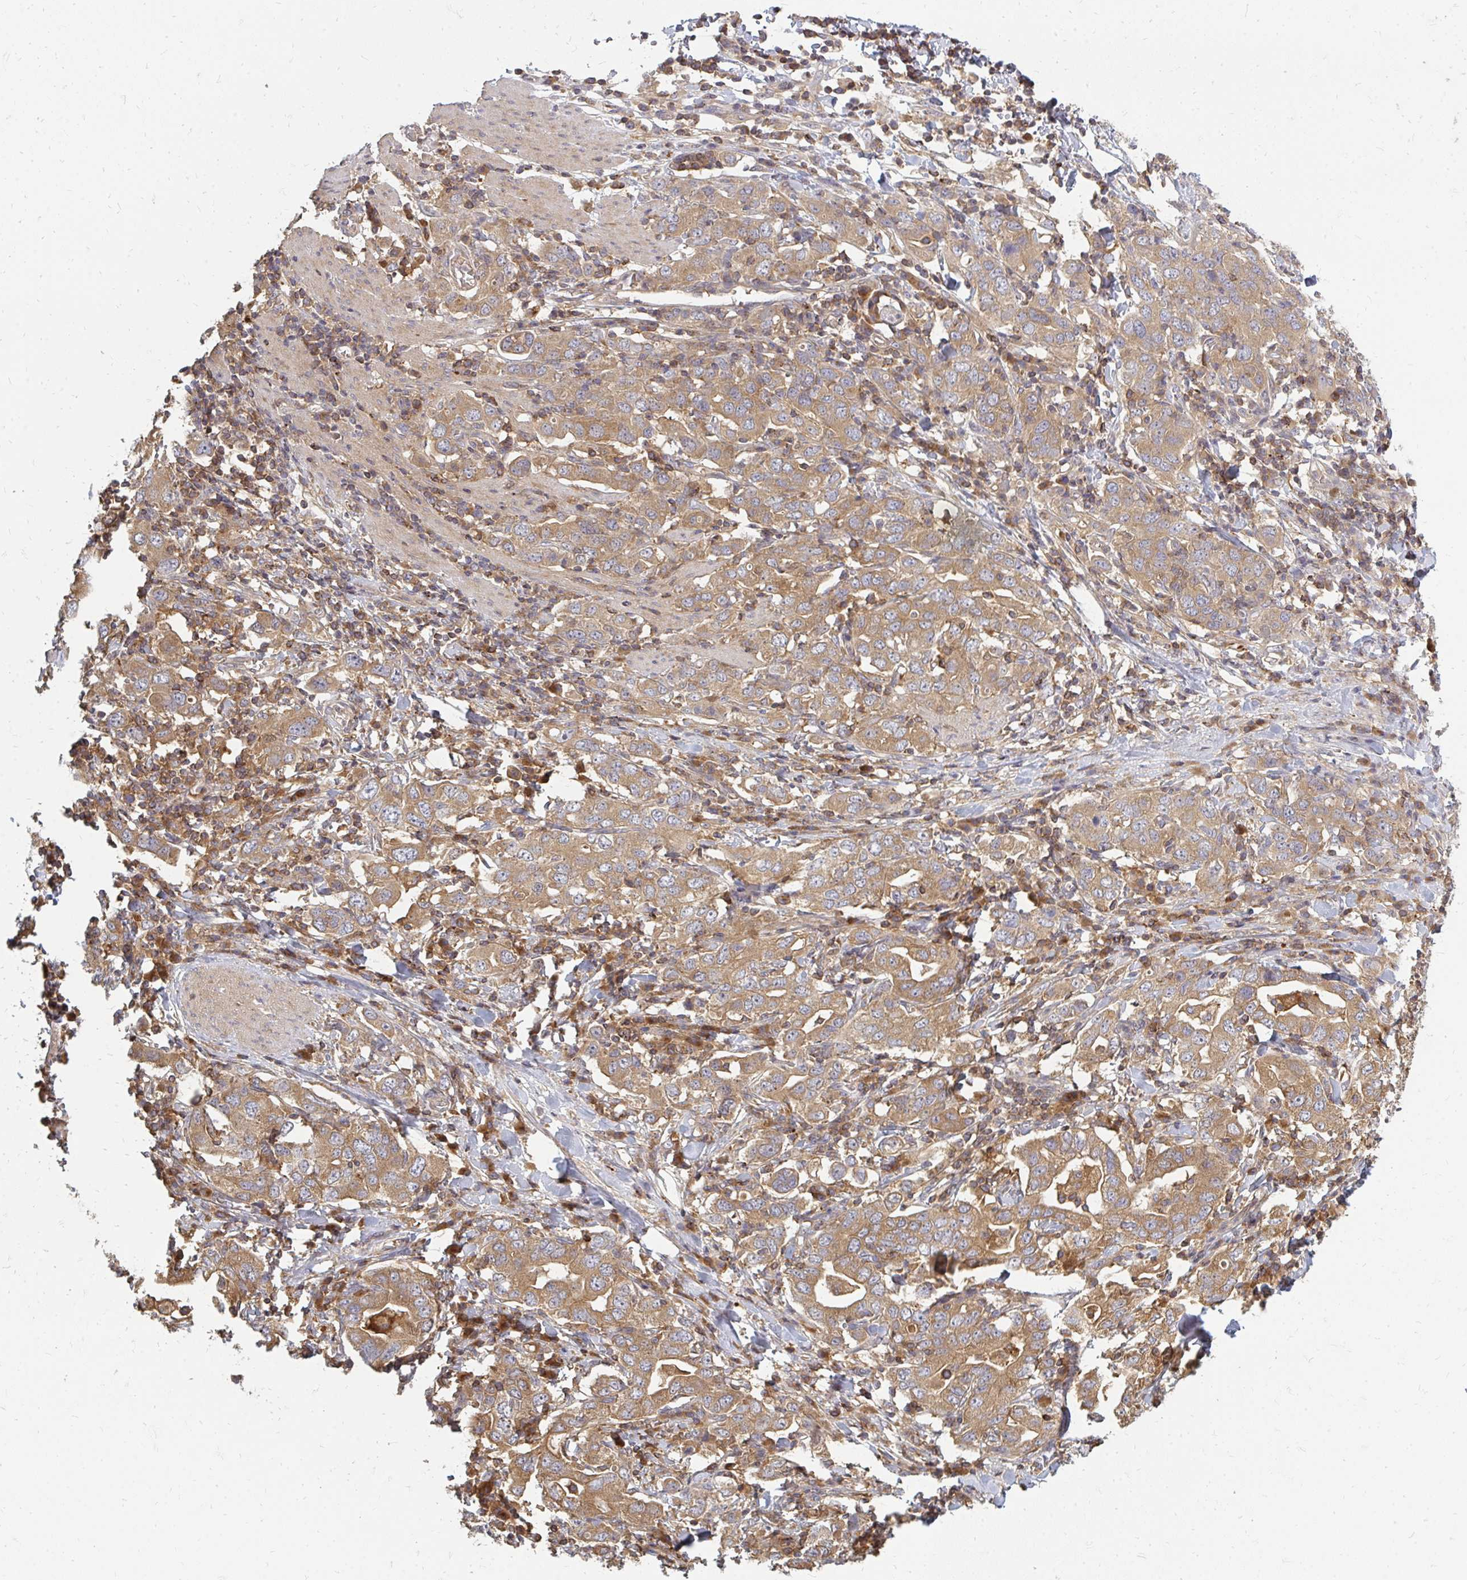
{"staining": {"intensity": "moderate", "quantity": ">75%", "location": "cytoplasmic/membranous"}, "tissue": "stomach cancer", "cell_type": "Tumor cells", "image_type": "cancer", "snomed": [{"axis": "morphology", "description": "Adenocarcinoma, NOS"}, {"axis": "topography", "description": "Stomach, upper"}, {"axis": "topography", "description": "Stomach"}], "caption": "IHC (DAB) staining of human adenocarcinoma (stomach) shows moderate cytoplasmic/membranous protein expression in about >75% of tumor cells. The staining was performed using DAB, with brown indicating positive protein expression. Nuclei are stained blue with hematoxylin.", "gene": "ZNF285", "patient": {"sex": "male", "age": 62}}